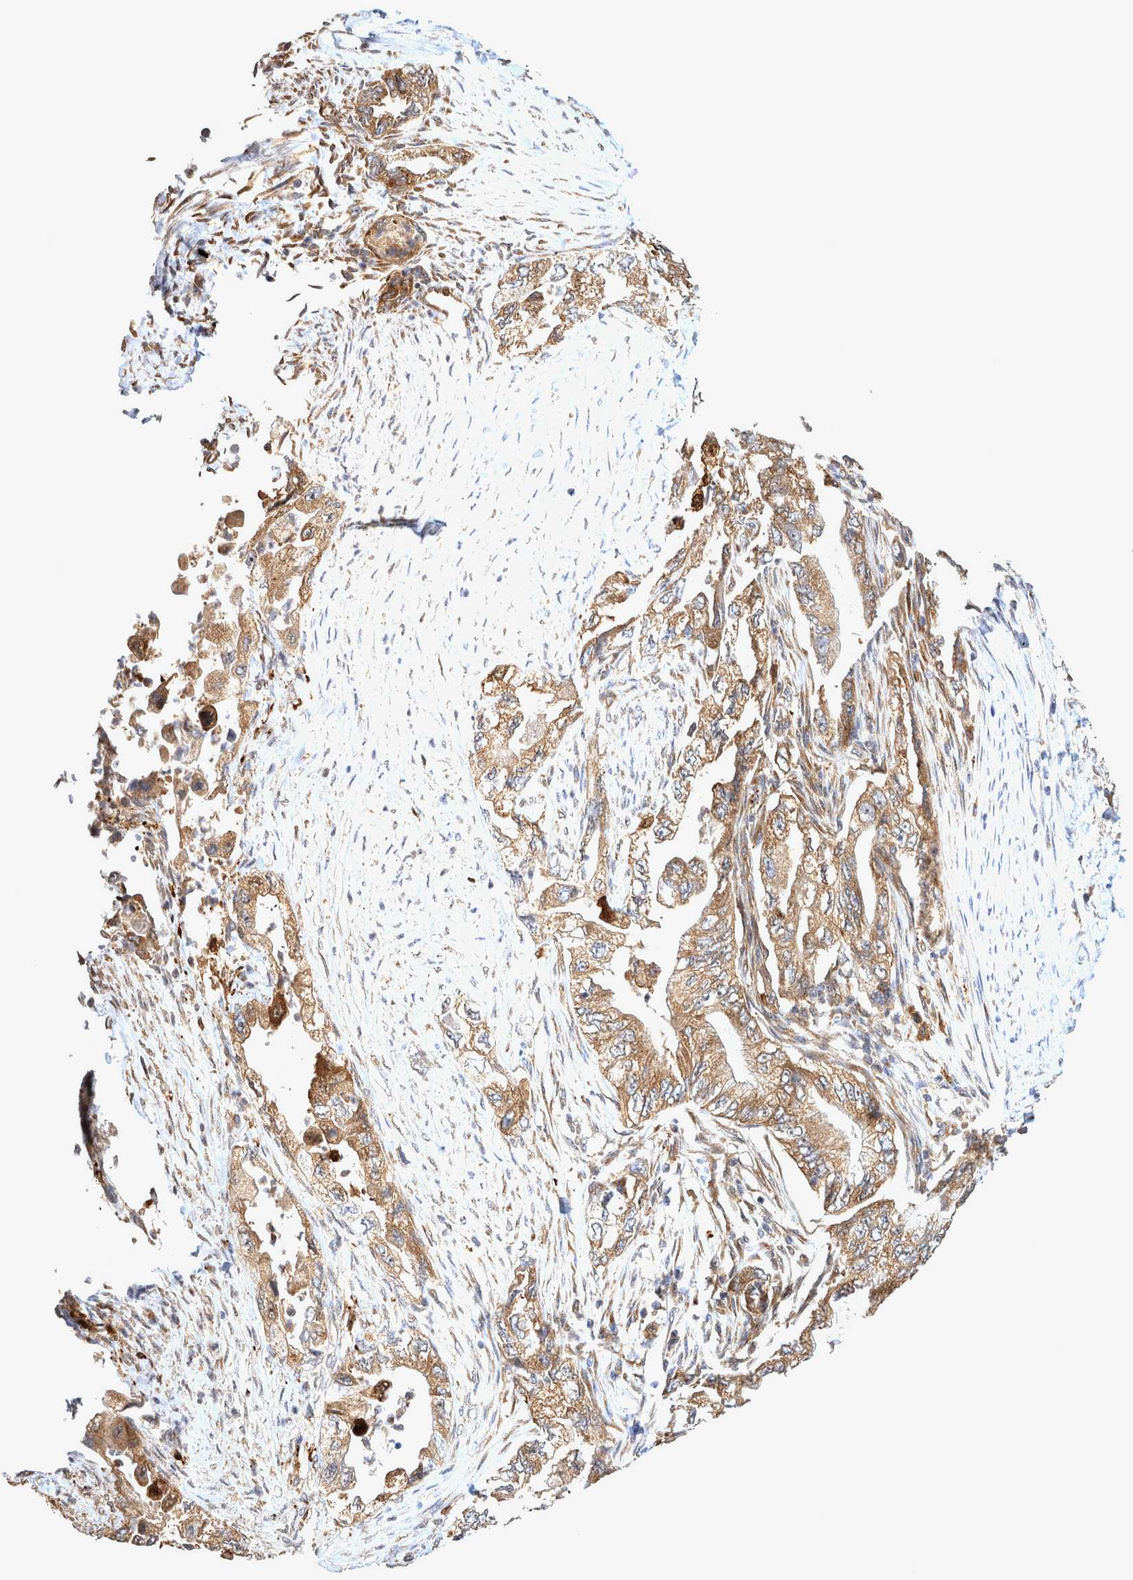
{"staining": {"intensity": "moderate", "quantity": ">75%", "location": "cytoplasmic/membranous"}, "tissue": "pancreatic cancer", "cell_type": "Tumor cells", "image_type": "cancer", "snomed": [{"axis": "morphology", "description": "Adenocarcinoma, NOS"}, {"axis": "topography", "description": "Pancreas"}], "caption": "The histopathology image reveals staining of pancreatic cancer, revealing moderate cytoplasmic/membranous protein staining (brown color) within tumor cells.", "gene": "ATXN2", "patient": {"sex": "female", "age": 73}}